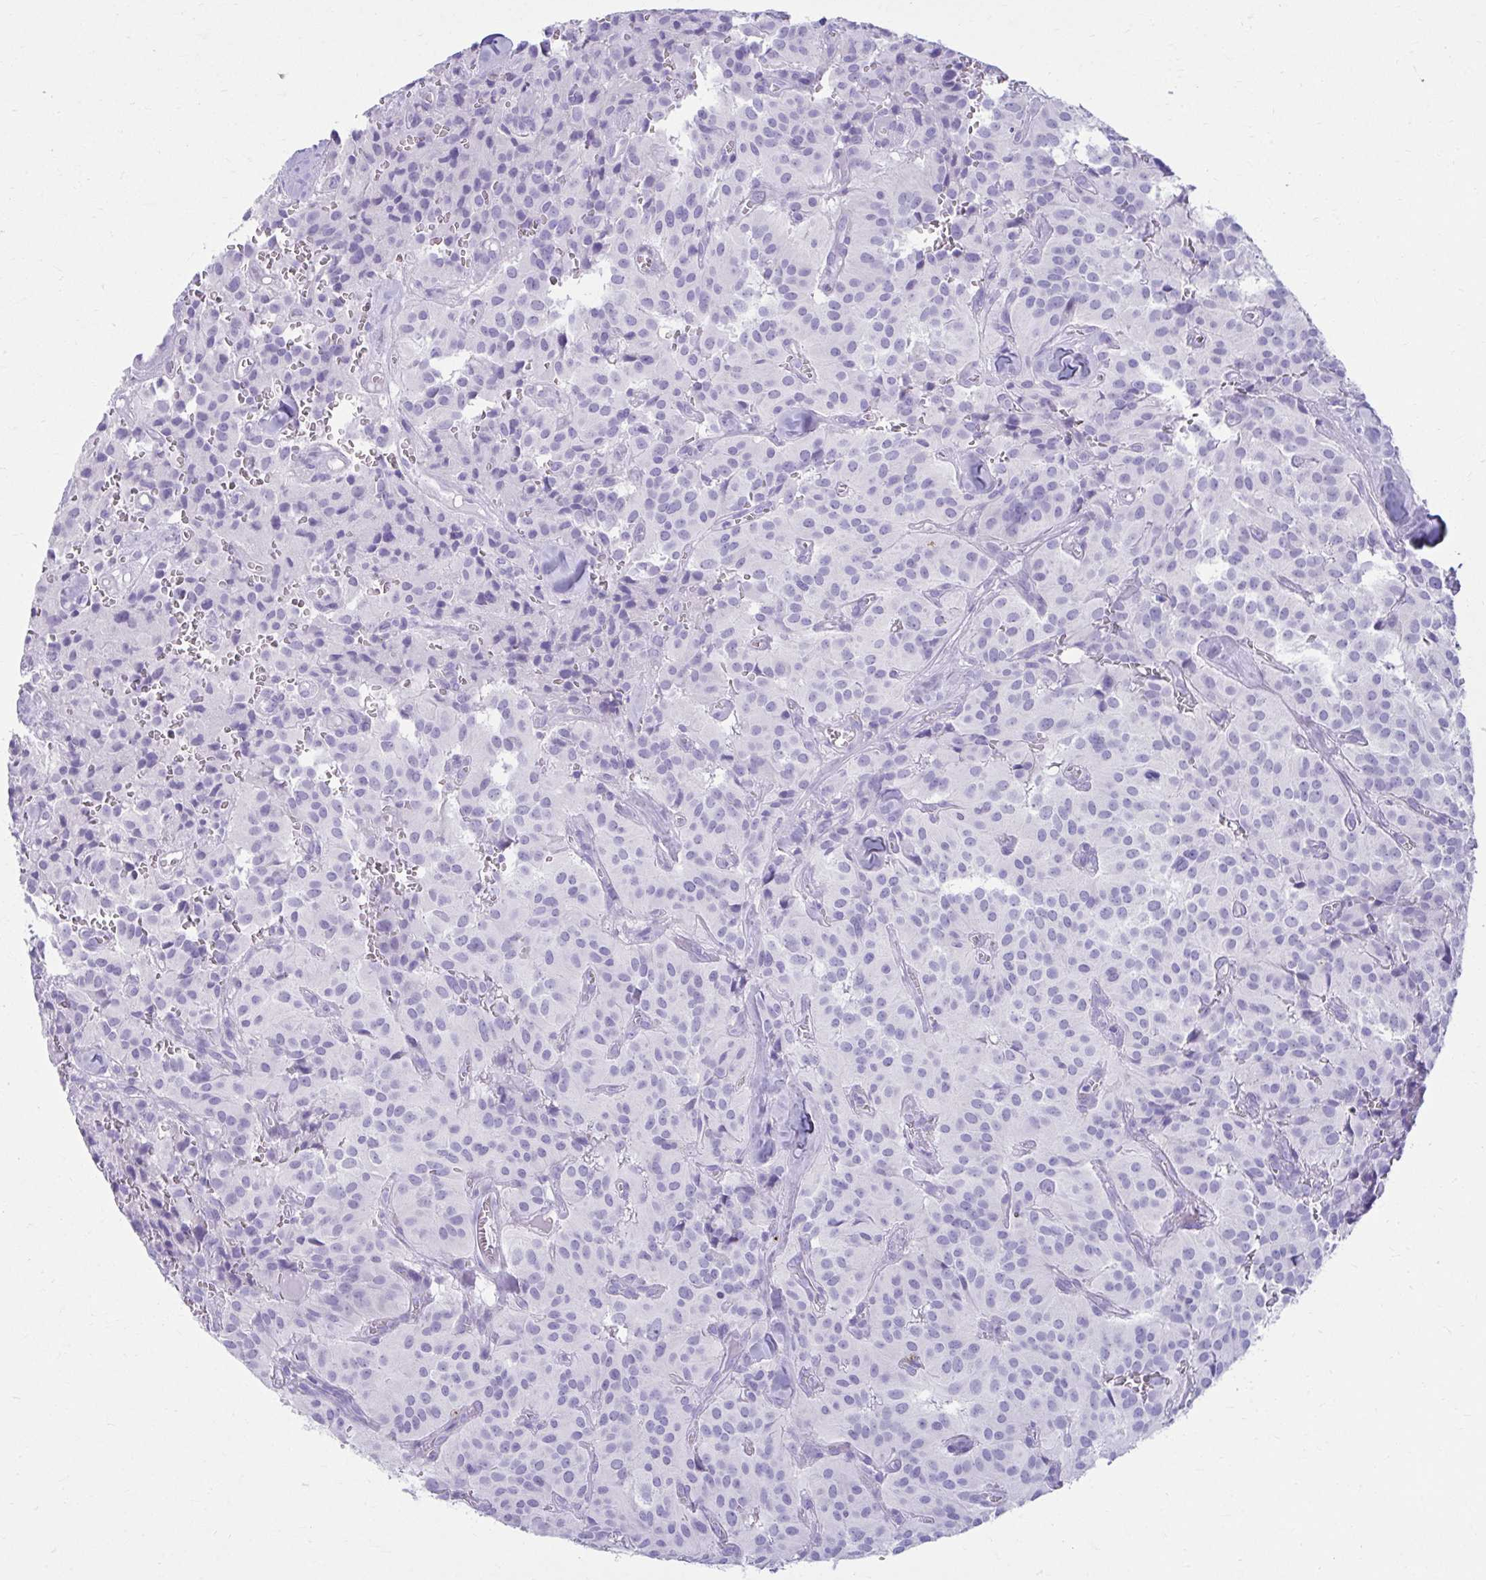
{"staining": {"intensity": "negative", "quantity": "none", "location": "none"}, "tissue": "glioma", "cell_type": "Tumor cells", "image_type": "cancer", "snomed": [{"axis": "morphology", "description": "Glioma, malignant, Low grade"}, {"axis": "topography", "description": "Brain"}], "caption": "Photomicrograph shows no protein staining in tumor cells of malignant glioma (low-grade) tissue.", "gene": "ATP4B", "patient": {"sex": "male", "age": 42}}